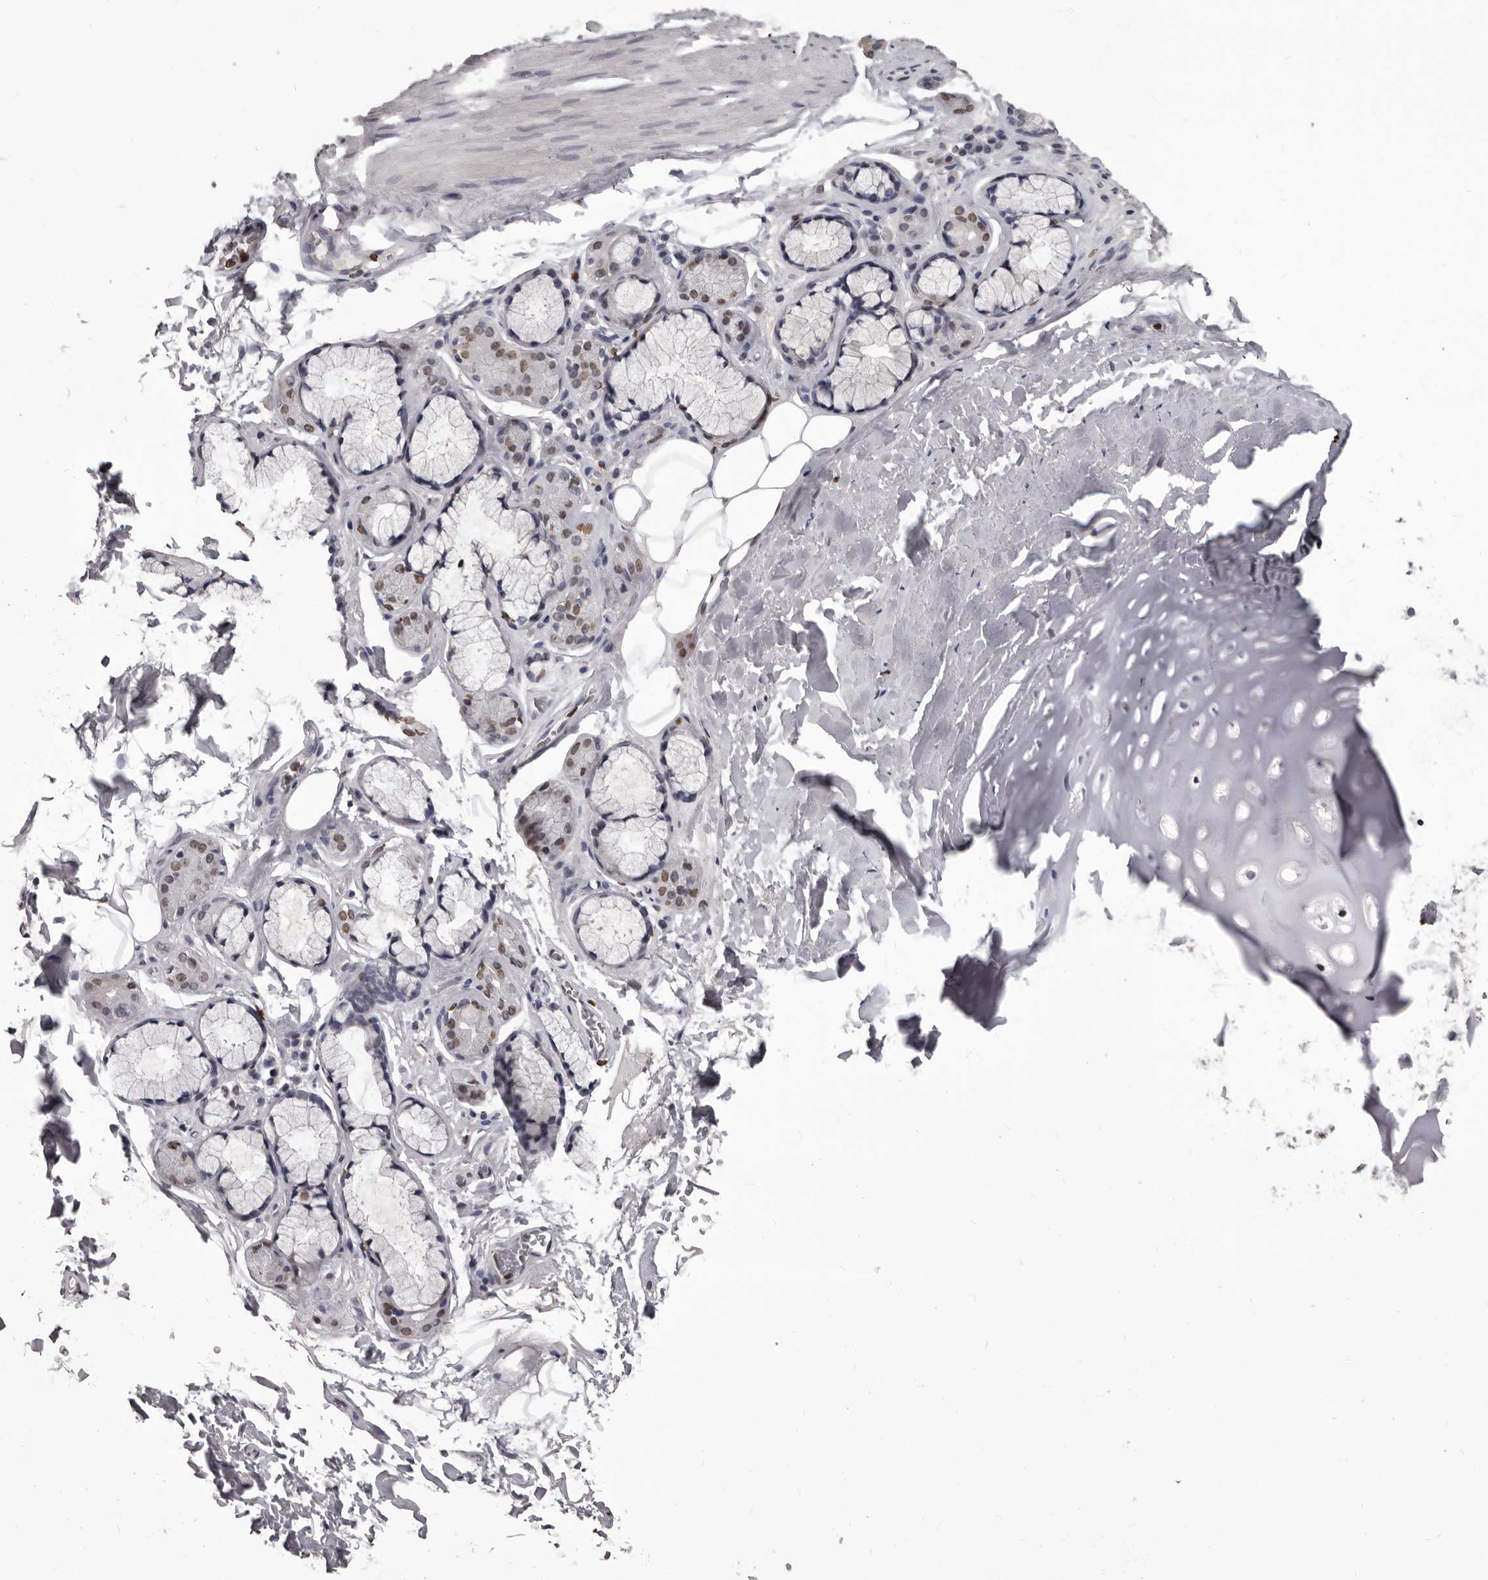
{"staining": {"intensity": "negative", "quantity": "none", "location": "none"}, "tissue": "adipose tissue", "cell_type": "Adipocytes", "image_type": "normal", "snomed": [{"axis": "morphology", "description": "Normal tissue, NOS"}, {"axis": "topography", "description": "Cartilage tissue"}], "caption": "High magnification brightfield microscopy of unremarkable adipose tissue stained with DAB (brown) and counterstained with hematoxylin (blue): adipocytes show no significant positivity. (DAB IHC, high magnification).", "gene": "AHR", "patient": {"sex": "female", "age": 63}}